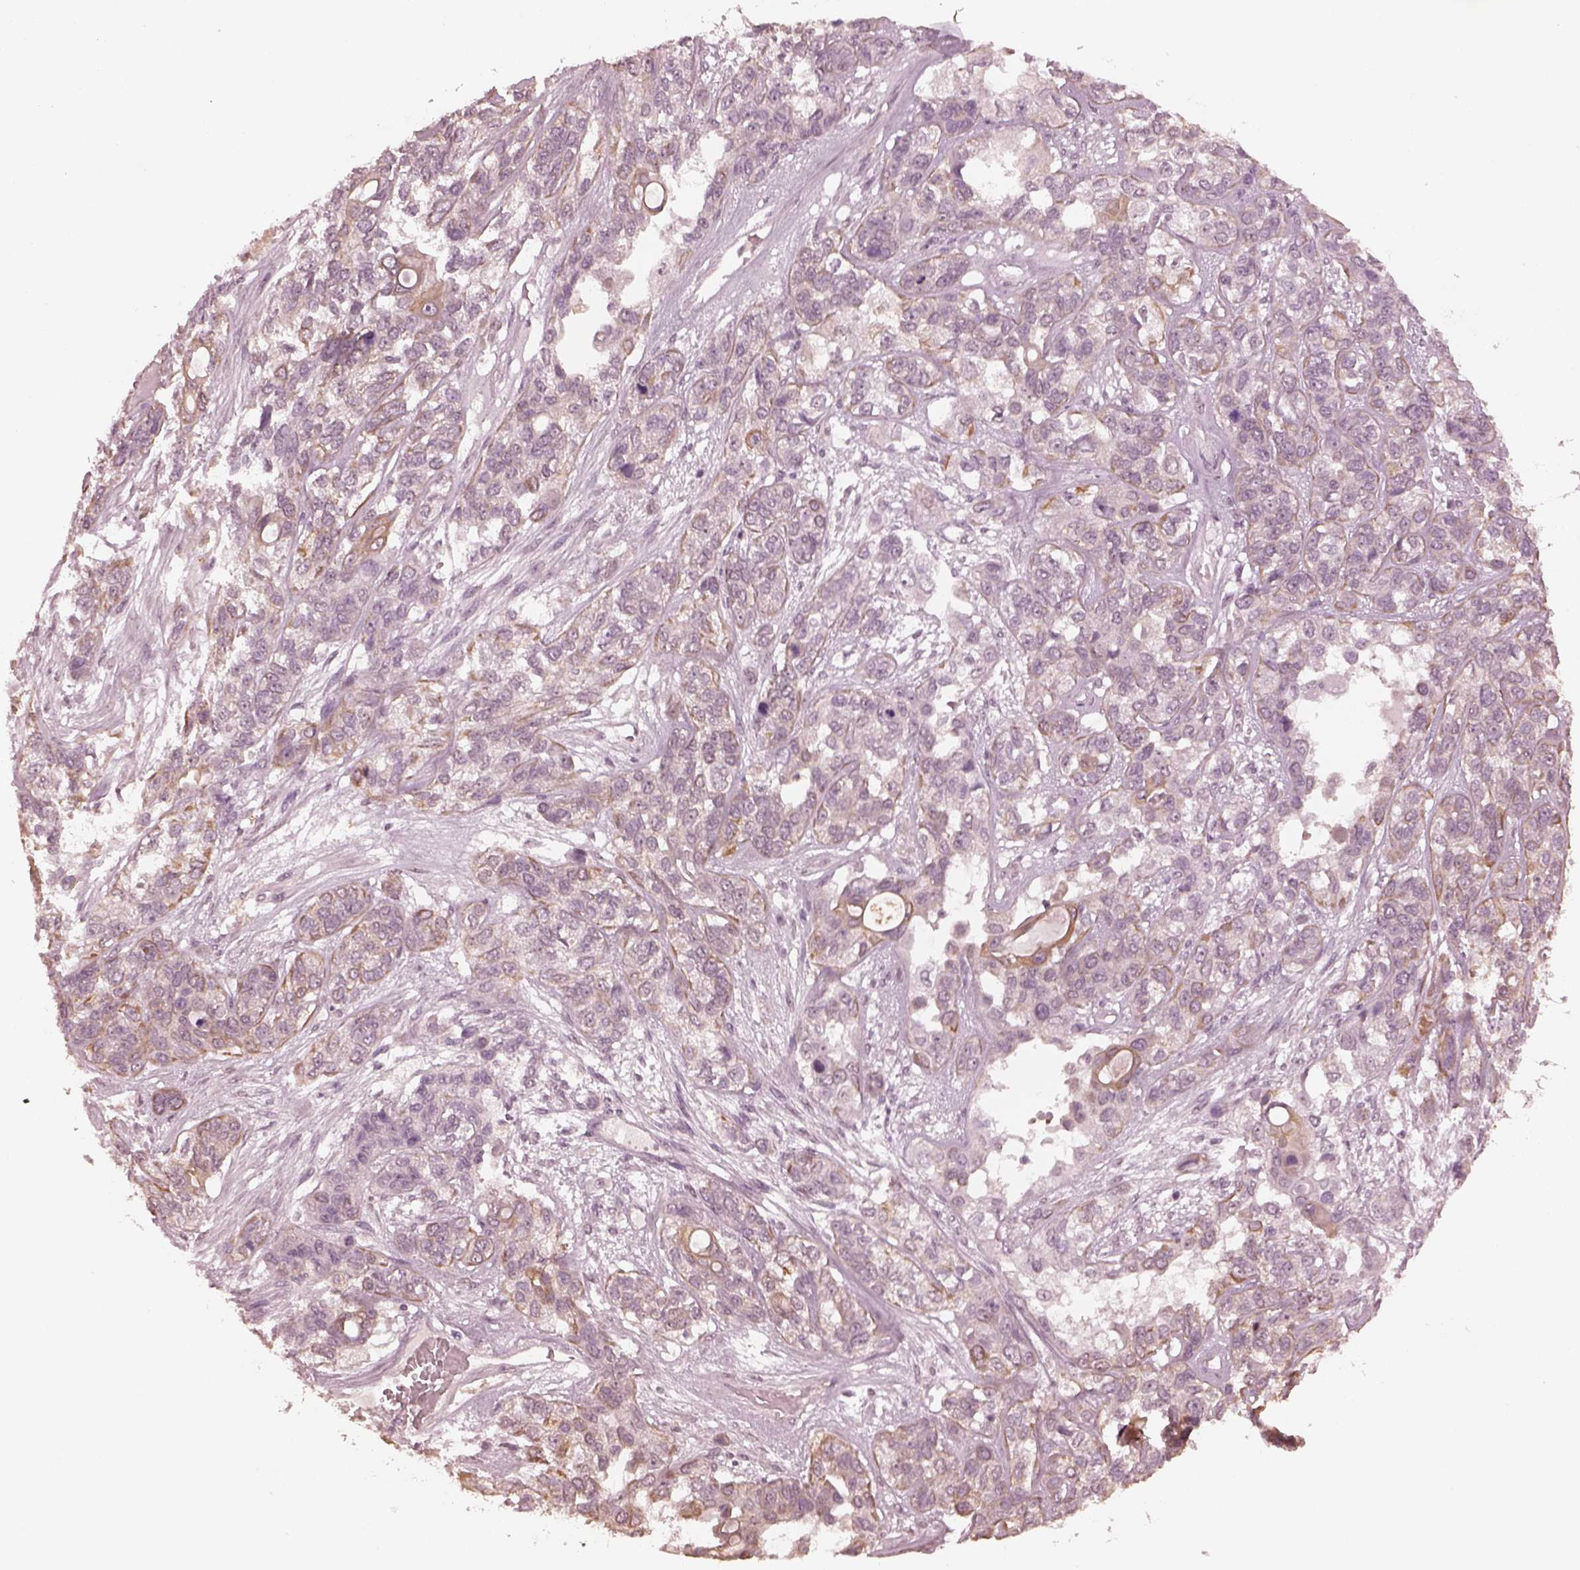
{"staining": {"intensity": "moderate", "quantity": "25%-75%", "location": "cytoplasmic/membranous"}, "tissue": "lung cancer", "cell_type": "Tumor cells", "image_type": "cancer", "snomed": [{"axis": "morphology", "description": "Squamous cell carcinoma, NOS"}, {"axis": "topography", "description": "Lung"}], "caption": "IHC histopathology image of human lung squamous cell carcinoma stained for a protein (brown), which demonstrates medium levels of moderate cytoplasmic/membranous expression in approximately 25%-75% of tumor cells.", "gene": "KRT79", "patient": {"sex": "female", "age": 70}}